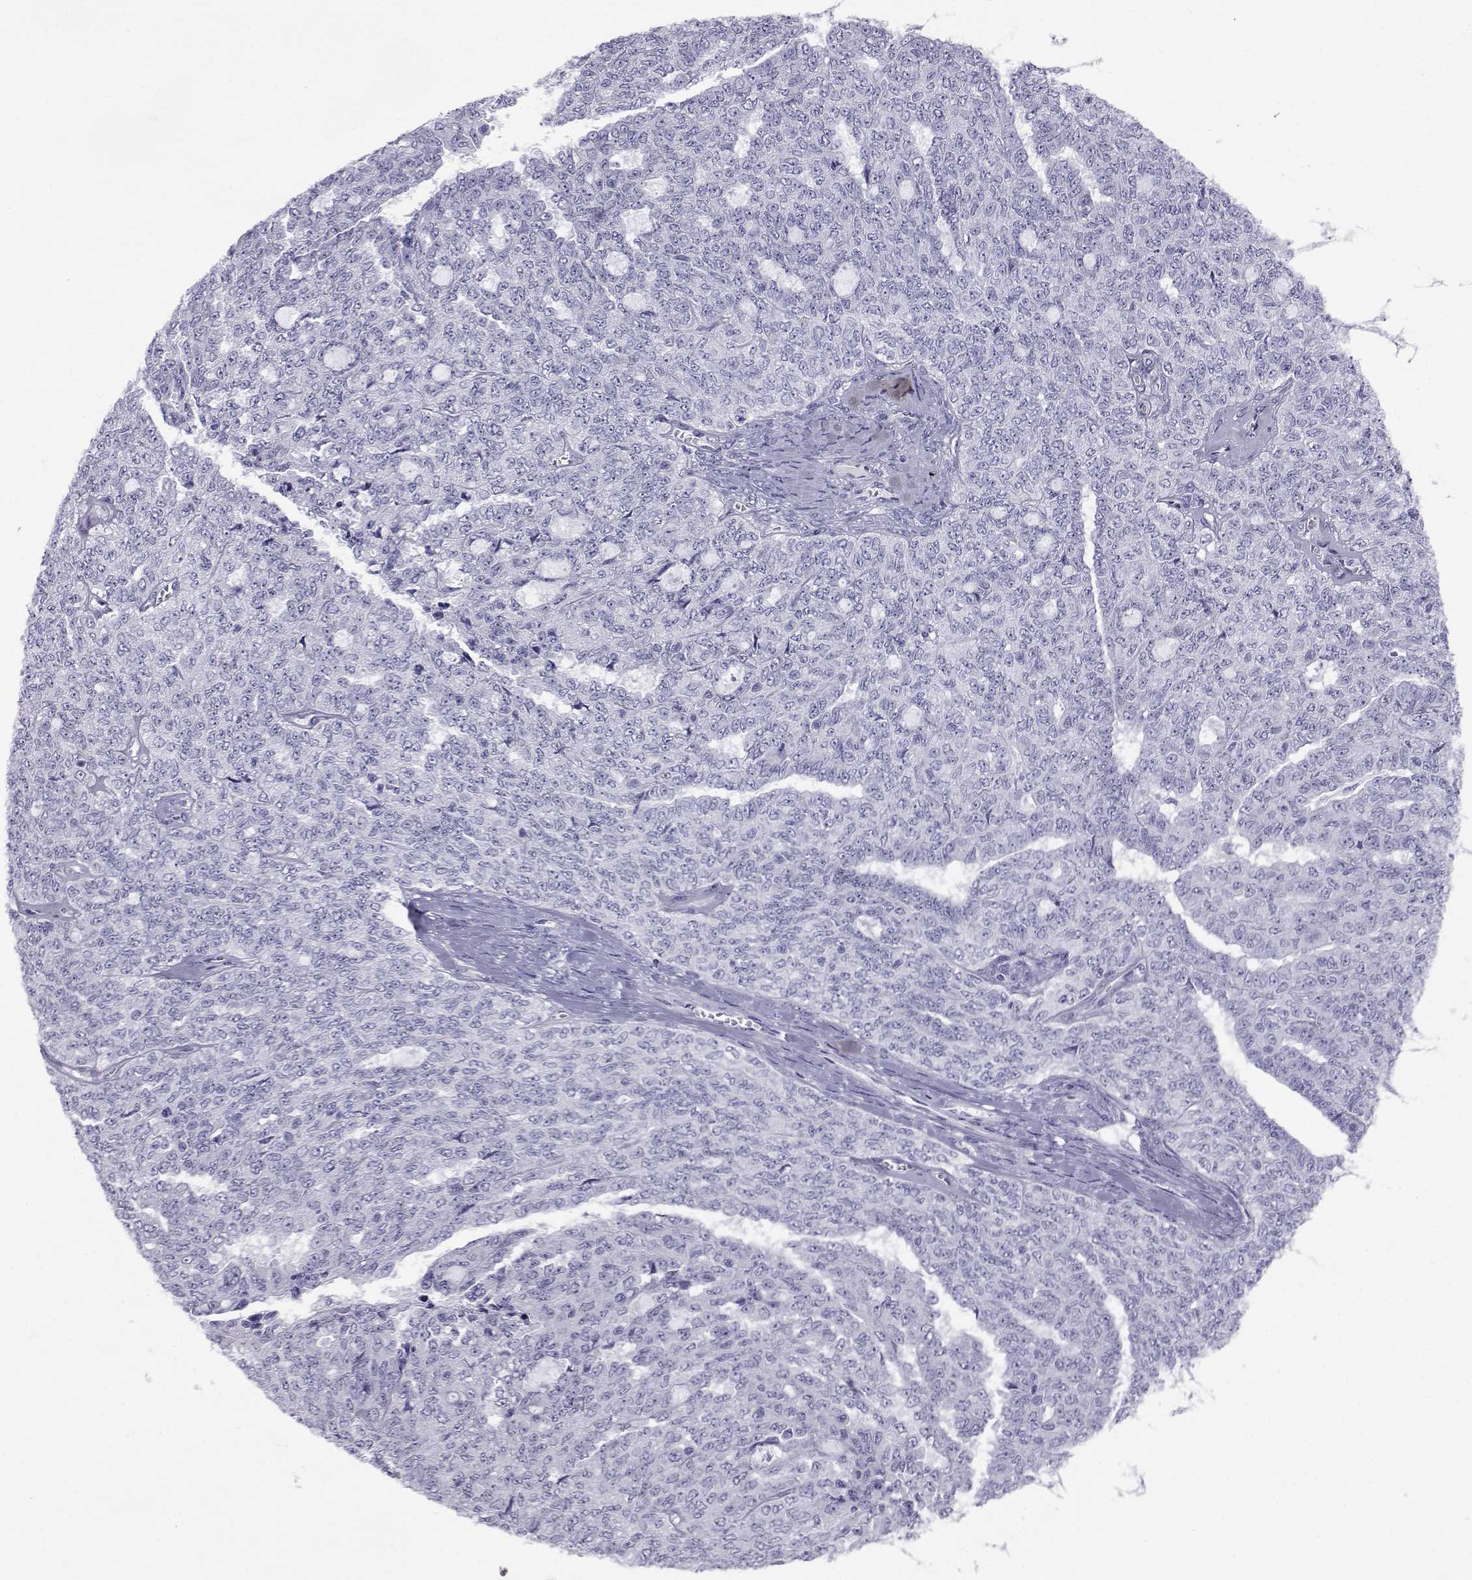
{"staining": {"intensity": "negative", "quantity": "none", "location": "none"}, "tissue": "ovarian cancer", "cell_type": "Tumor cells", "image_type": "cancer", "snomed": [{"axis": "morphology", "description": "Cystadenocarcinoma, serous, NOS"}, {"axis": "topography", "description": "Ovary"}], "caption": "Tumor cells are negative for brown protein staining in serous cystadenocarcinoma (ovarian). (Immunohistochemistry, brightfield microscopy, high magnification).", "gene": "SLC6A3", "patient": {"sex": "female", "age": 71}}